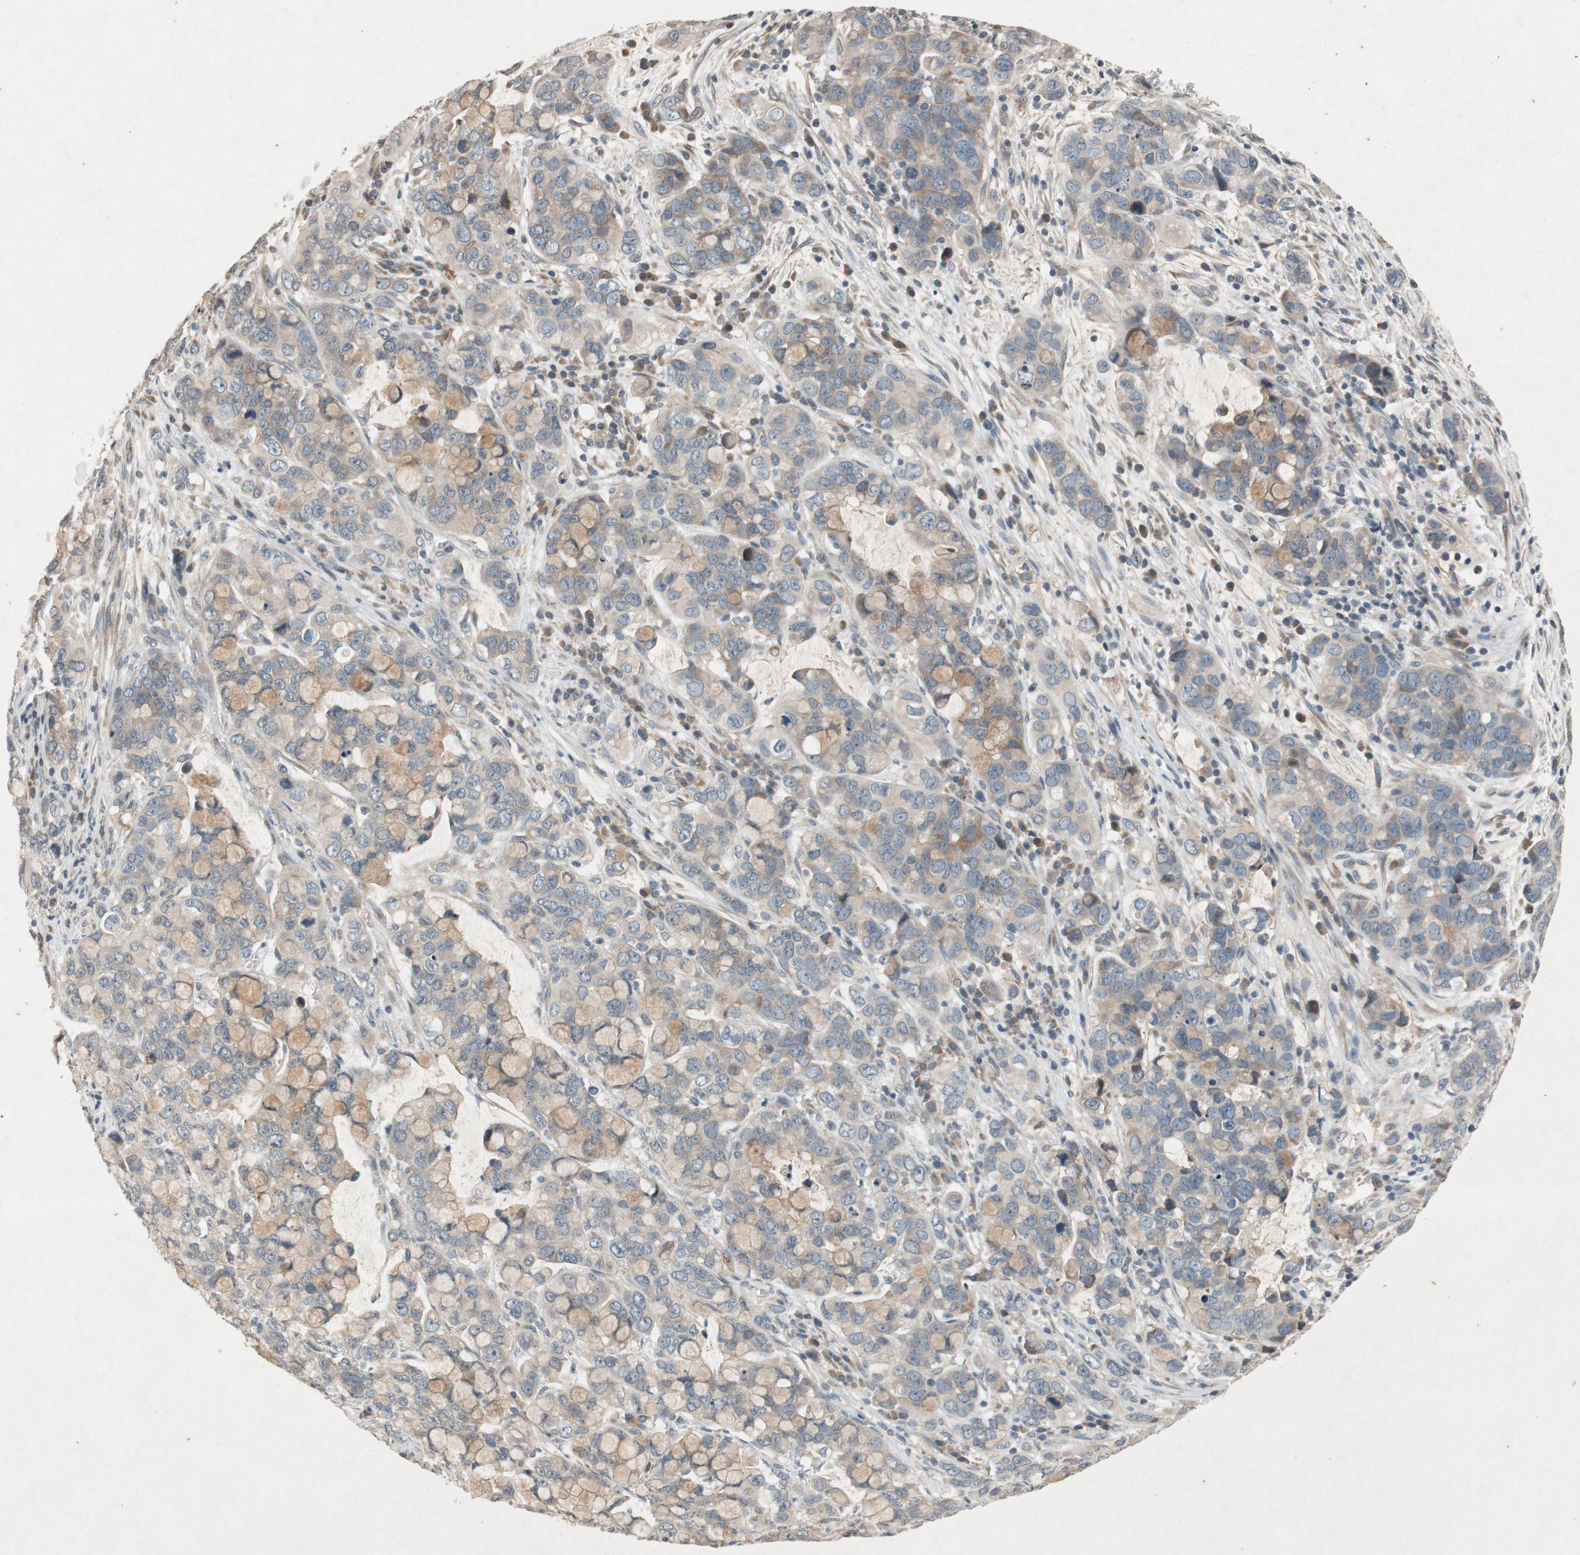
{"staining": {"intensity": "moderate", "quantity": ">75%", "location": "cytoplasmic/membranous"}, "tissue": "stomach cancer", "cell_type": "Tumor cells", "image_type": "cancer", "snomed": [{"axis": "morphology", "description": "Adenocarcinoma, NOS"}, {"axis": "topography", "description": "Stomach, lower"}], "caption": "This is a micrograph of immunohistochemistry staining of stomach adenocarcinoma, which shows moderate expression in the cytoplasmic/membranous of tumor cells.", "gene": "ATP2C1", "patient": {"sex": "male", "age": 84}}